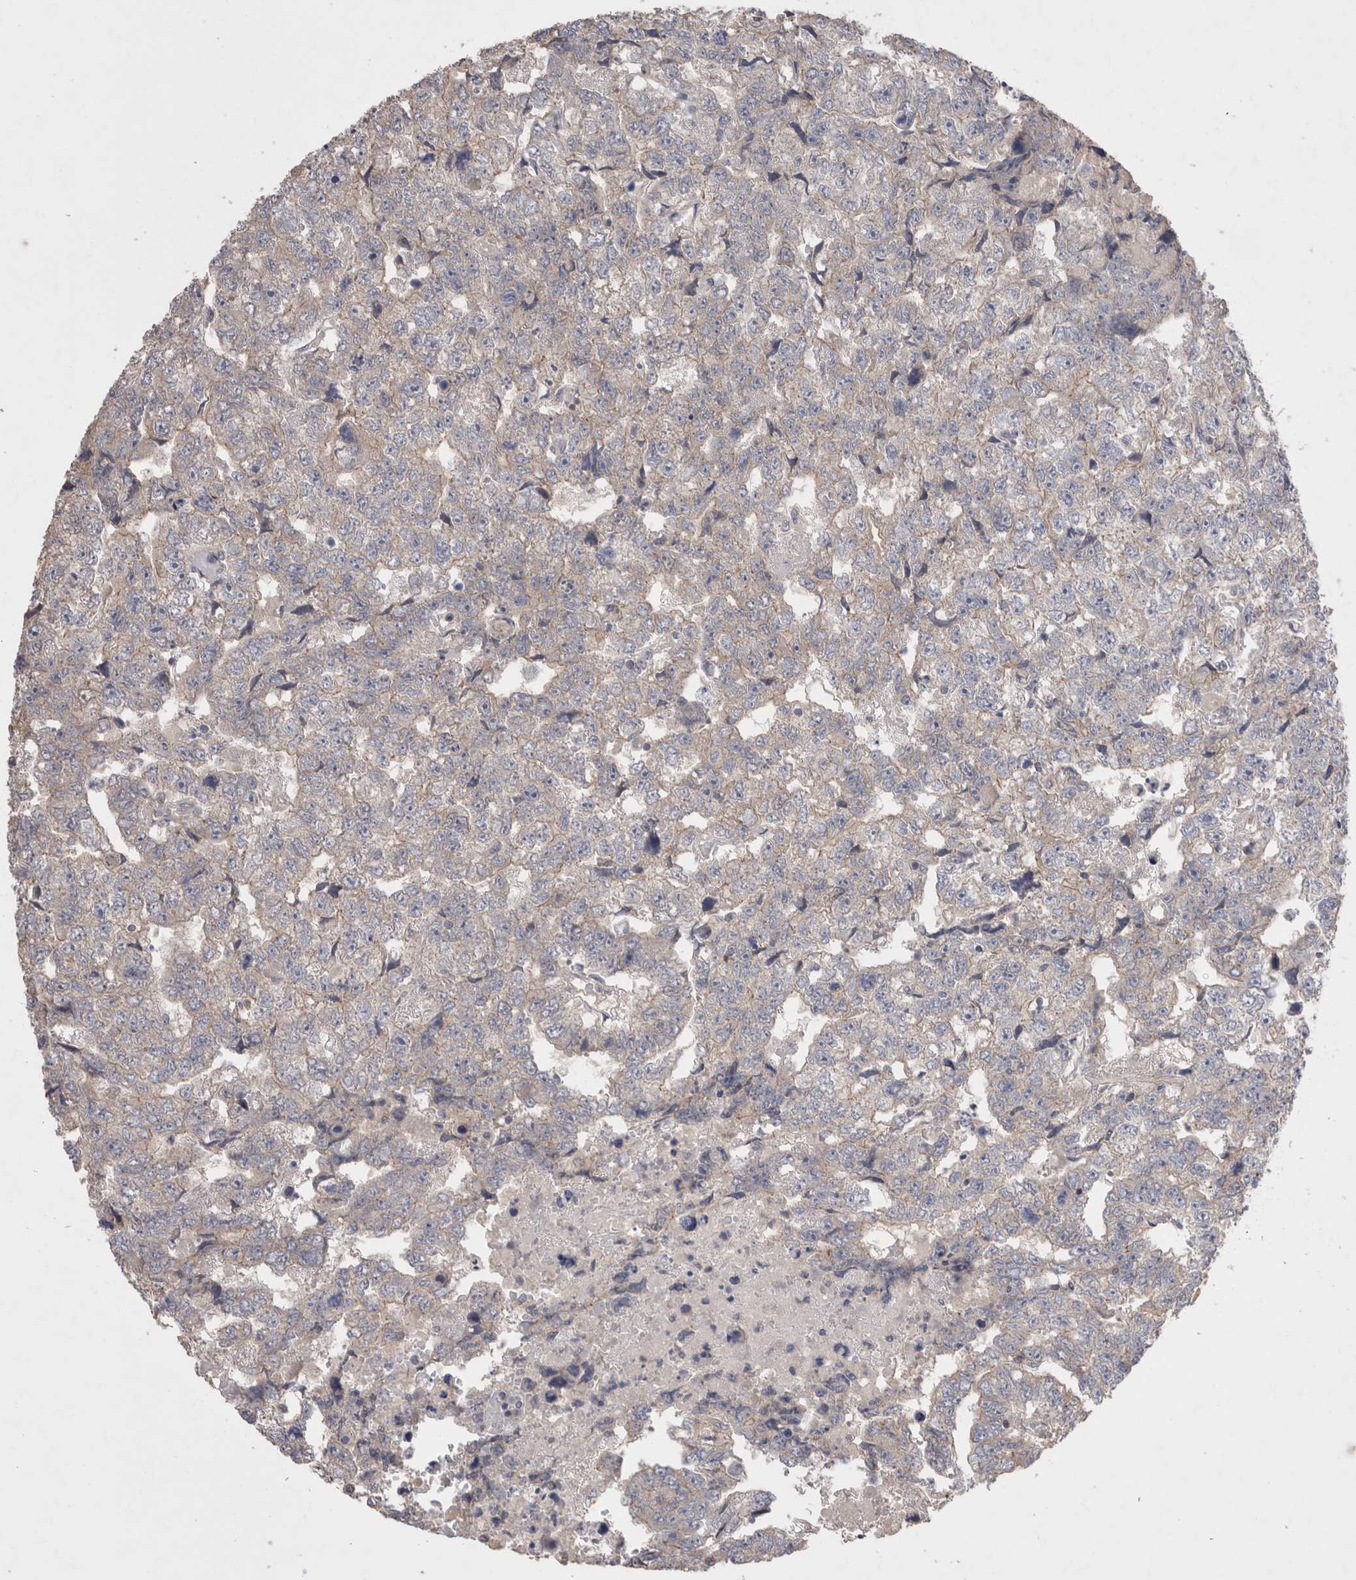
{"staining": {"intensity": "weak", "quantity": "<25%", "location": "cytoplasmic/membranous"}, "tissue": "testis cancer", "cell_type": "Tumor cells", "image_type": "cancer", "snomed": [{"axis": "morphology", "description": "Carcinoma, Embryonal, NOS"}, {"axis": "topography", "description": "Testis"}], "caption": "Protein analysis of embryonal carcinoma (testis) exhibits no significant positivity in tumor cells. (DAB IHC, high magnification).", "gene": "OTOR", "patient": {"sex": "male", "age": 36}}